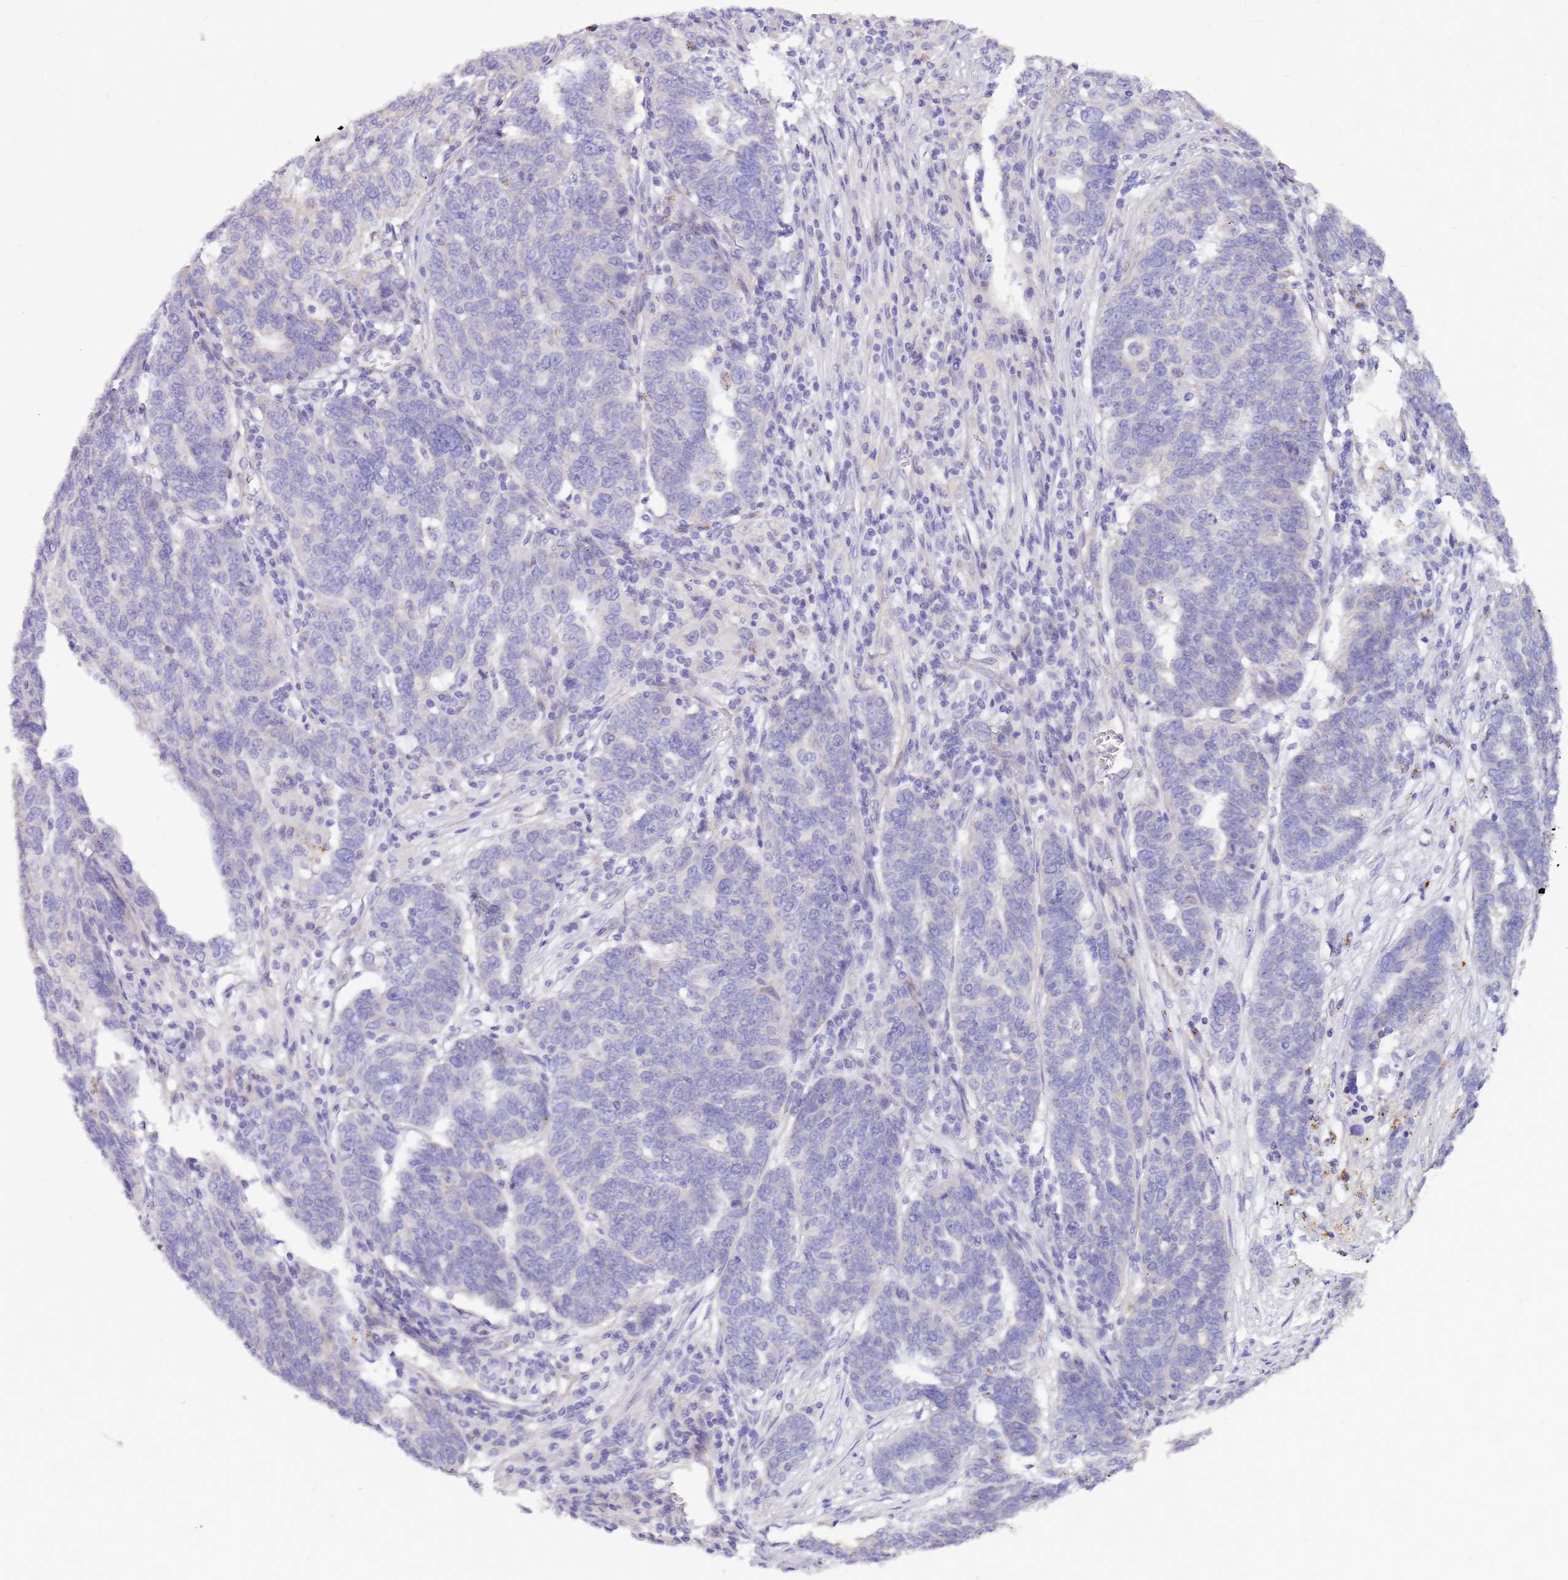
{"staining": {"intensity": "negative", "quantity": "none", "location": "none"}, "tissue": "ovarian cancer", "cell_type": "Tumor cells", "image_type": "cancer", "snomed": [{"axis": "morphology", "description": "Cystadenocarcinoma, serous, NOS"}, {"axis": "topography", "description": "Ovary"}], "caption": "High magnification brightfield microscopy of serous cystadenocarcinoma (ovarian) stained with DAB (brown) and counterstained with hematoxylin (blue): tumor cells show no significant positivity.", "gene": "NTN4", "patient": {"sex": "female", "age": 59}}